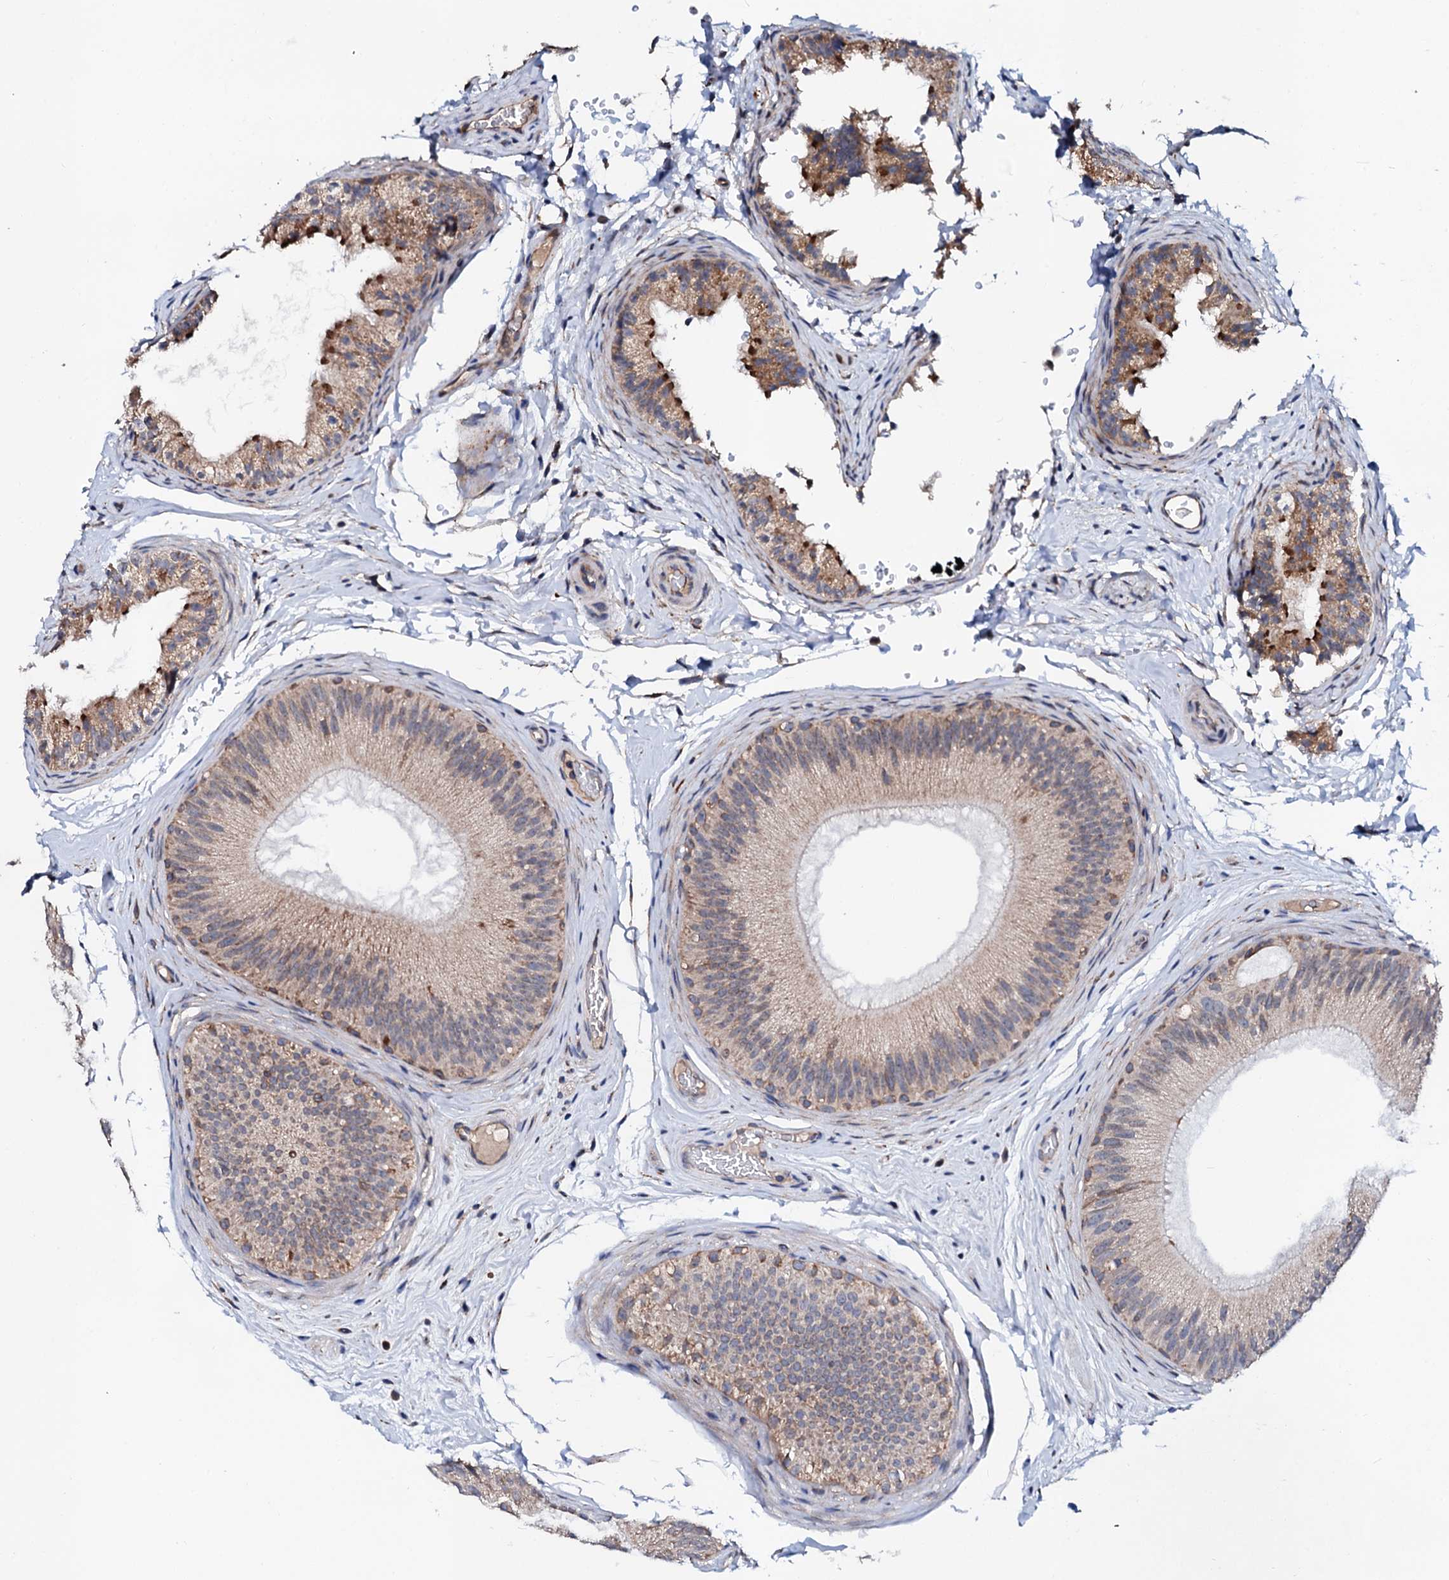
{"staining": {"intensity": "weak", "quantity": "<25%", "location": "cytoplasmic/membranous"}, "tissue": "epididymis", "cell_type": "Glandular cells", "image_type": "normal", "snomed": [{"axis": "morphology", "description": "Normal tissue, NOS"}, {"axis": "topography", "description": "Epididymis"}], "caption": "Immunohistochemistry (IHC) micrograph of normal human epididymis stained for a protein (brown), which displays no expression in glandular cells. (Brightfield microscopy of DAB (3,3'-diaminobenzidine) immunohistochemistry at high magnification).", "gene": "UBE3C", "patient": {"sex": "male", "age": 45}}